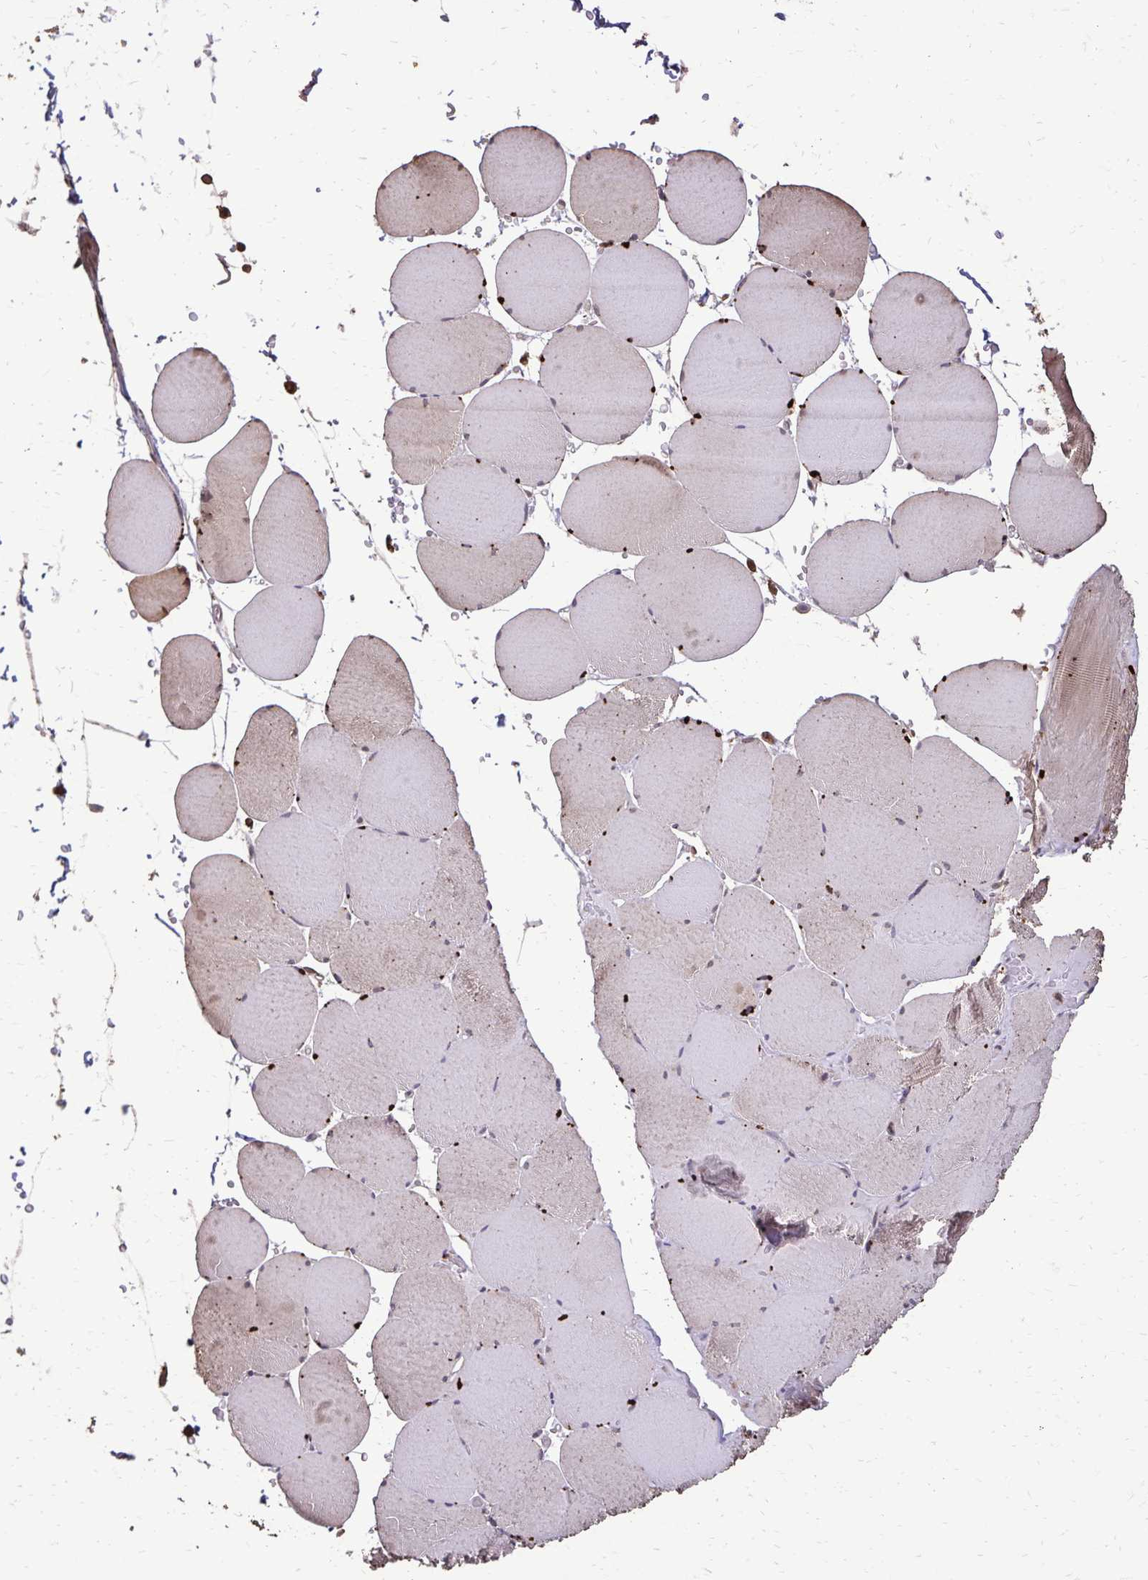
{"staining": {"intensity": "moderate", "quantity": "25%-75%", "location": "cytoplasmic/membranous"}, "tissue": "skeletal muscle", "cell_type": "Myocytes", "image_type": "normal", "snomed": [{"axis": "morphology", "description": "Normal tissue, NOS"}, {"axis": "topography", "description": "Skeletal muscle"}, {"axis": "topography", "description": "Head-Neck"}], "caption": "Immunohistochemical staining of normal skeletal muscle exhibits moderate cytoplasmic/membranous protein positivity in approximately 25%-75% of myocytes.", "gene": "CHMP1B", "patient": {"sex": "male", "age": 66}}